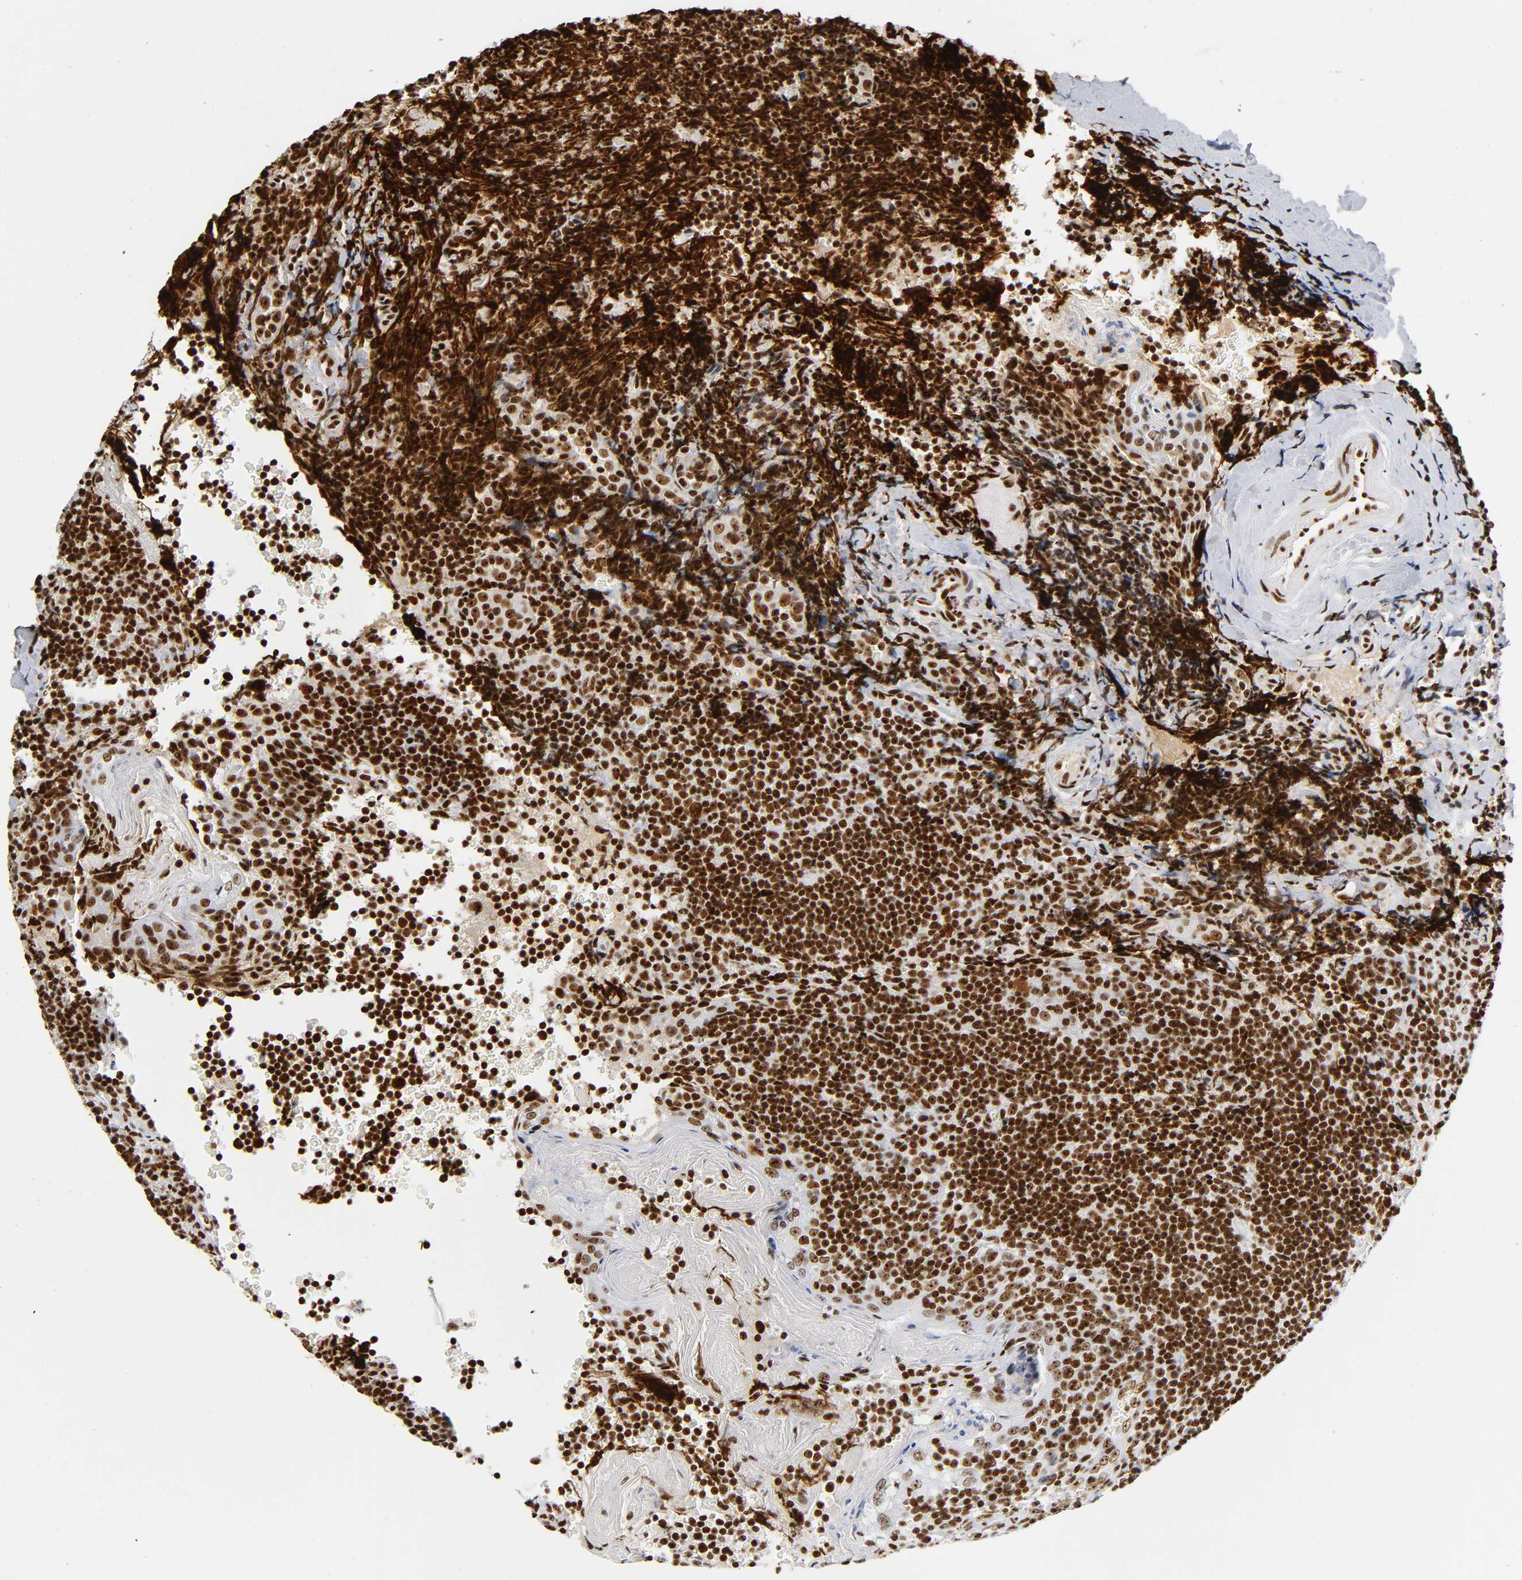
{"staining": {"intensity": "moderate", "quantity": ">75%", "location": "nuclear"}, "tissue": "tonsil", "cell_type": "Germinal center cells", "image_type": "normal", "snomed": [{"axis": "morphology", "description": "Normal tissue, NOS"}, {"axis": "topography", "description": "Tonsil"}], "caption": "Immunohistochemistry (DAB) staining of normal human tonsil demonstrates moderate nuclear protein positivity in approximately >75% of germinal center cells.", "gene": "UBTF", "patient": {"sex": "male", "age": 20}}